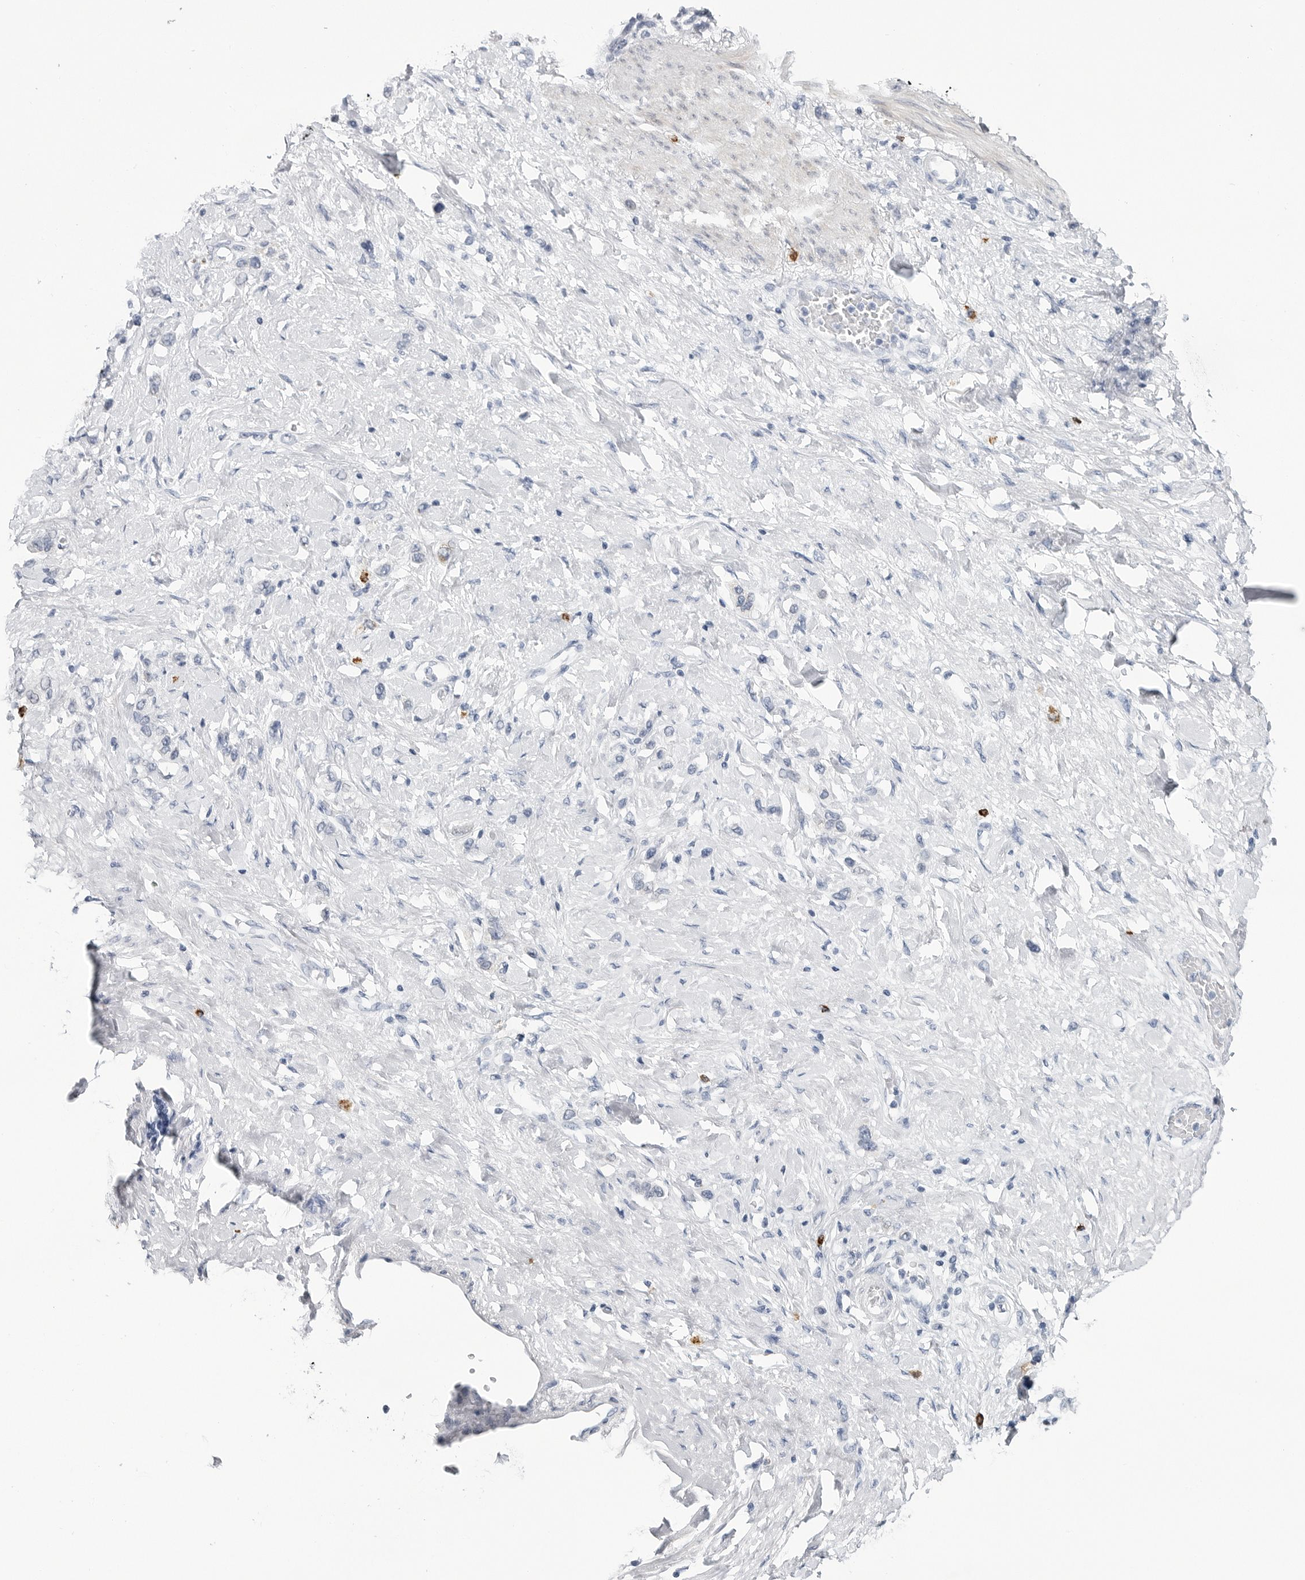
{"staining": {"intensity": "negative", "quantity": "none", "location": "none"}, "tissue": "stomach cancer", "cell_type": "Tumor cells", "image_type": "cancer", "snomed": [{"axis": "morphology", "description": "Adenocarcinoma, NOS"}, {"axis": "topography", "description": "Stomach"}], "caption": "This is a photomicrograph of IHC staining of stomach cancer (adenocarcinoma), which shows no expression in tumor cells.", "gene": "HSPB7", "patient": {"sex": "female", "age": 65}}